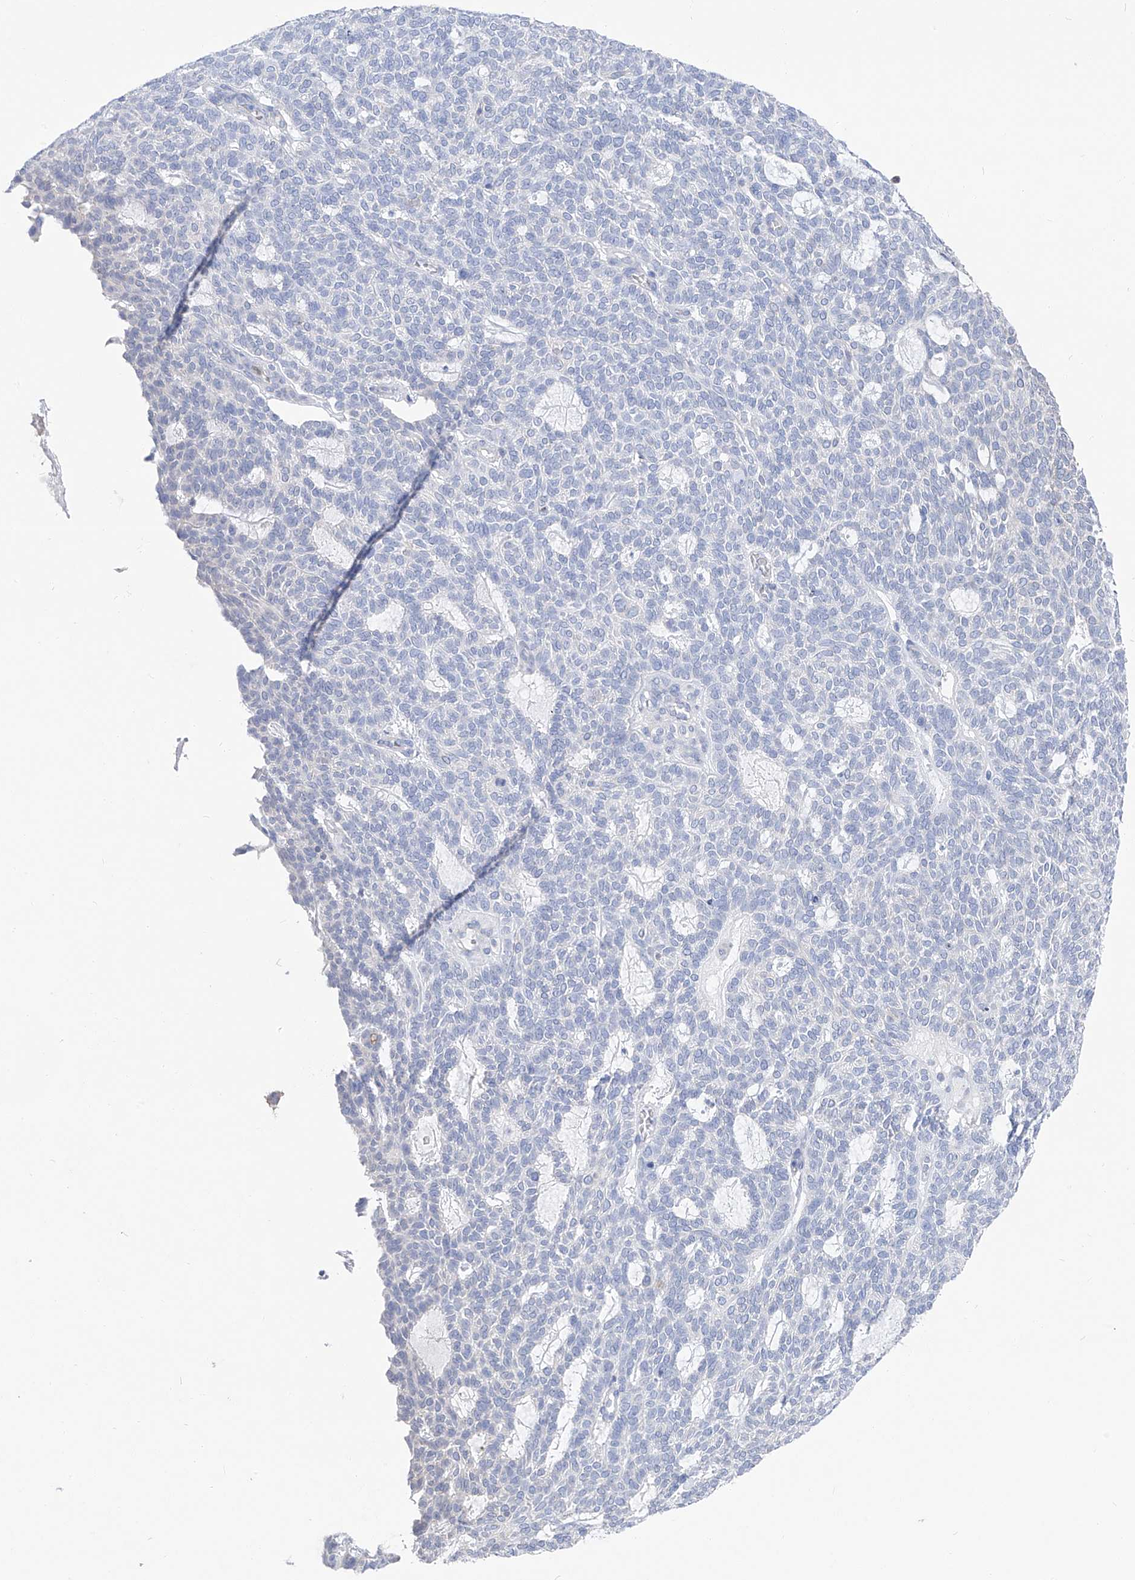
{"staining": {"intensity": "negative", "quantity": "none", "location": "none"}, "tissue": "skin cancer", "cell_type": "Tumor cells", "image_type": "cancer", "snomed": [{"axis": "morphology", "description": "Squamous cell carcinoma, NOS"}, {"axis": "topography", "description": "Skin"}], "caption": "The immunohistochemistry histopathology image has no significant staining in tumor cells of skin cancer (squamous cell carcinoma) tissue. (DAB (3,3'-diaminobenzidine) immunohistochemistry visualized using brightfield microscopy, high magnification).", "gene": "UFL1", "patient": {"sex": "female", "age": 90}}